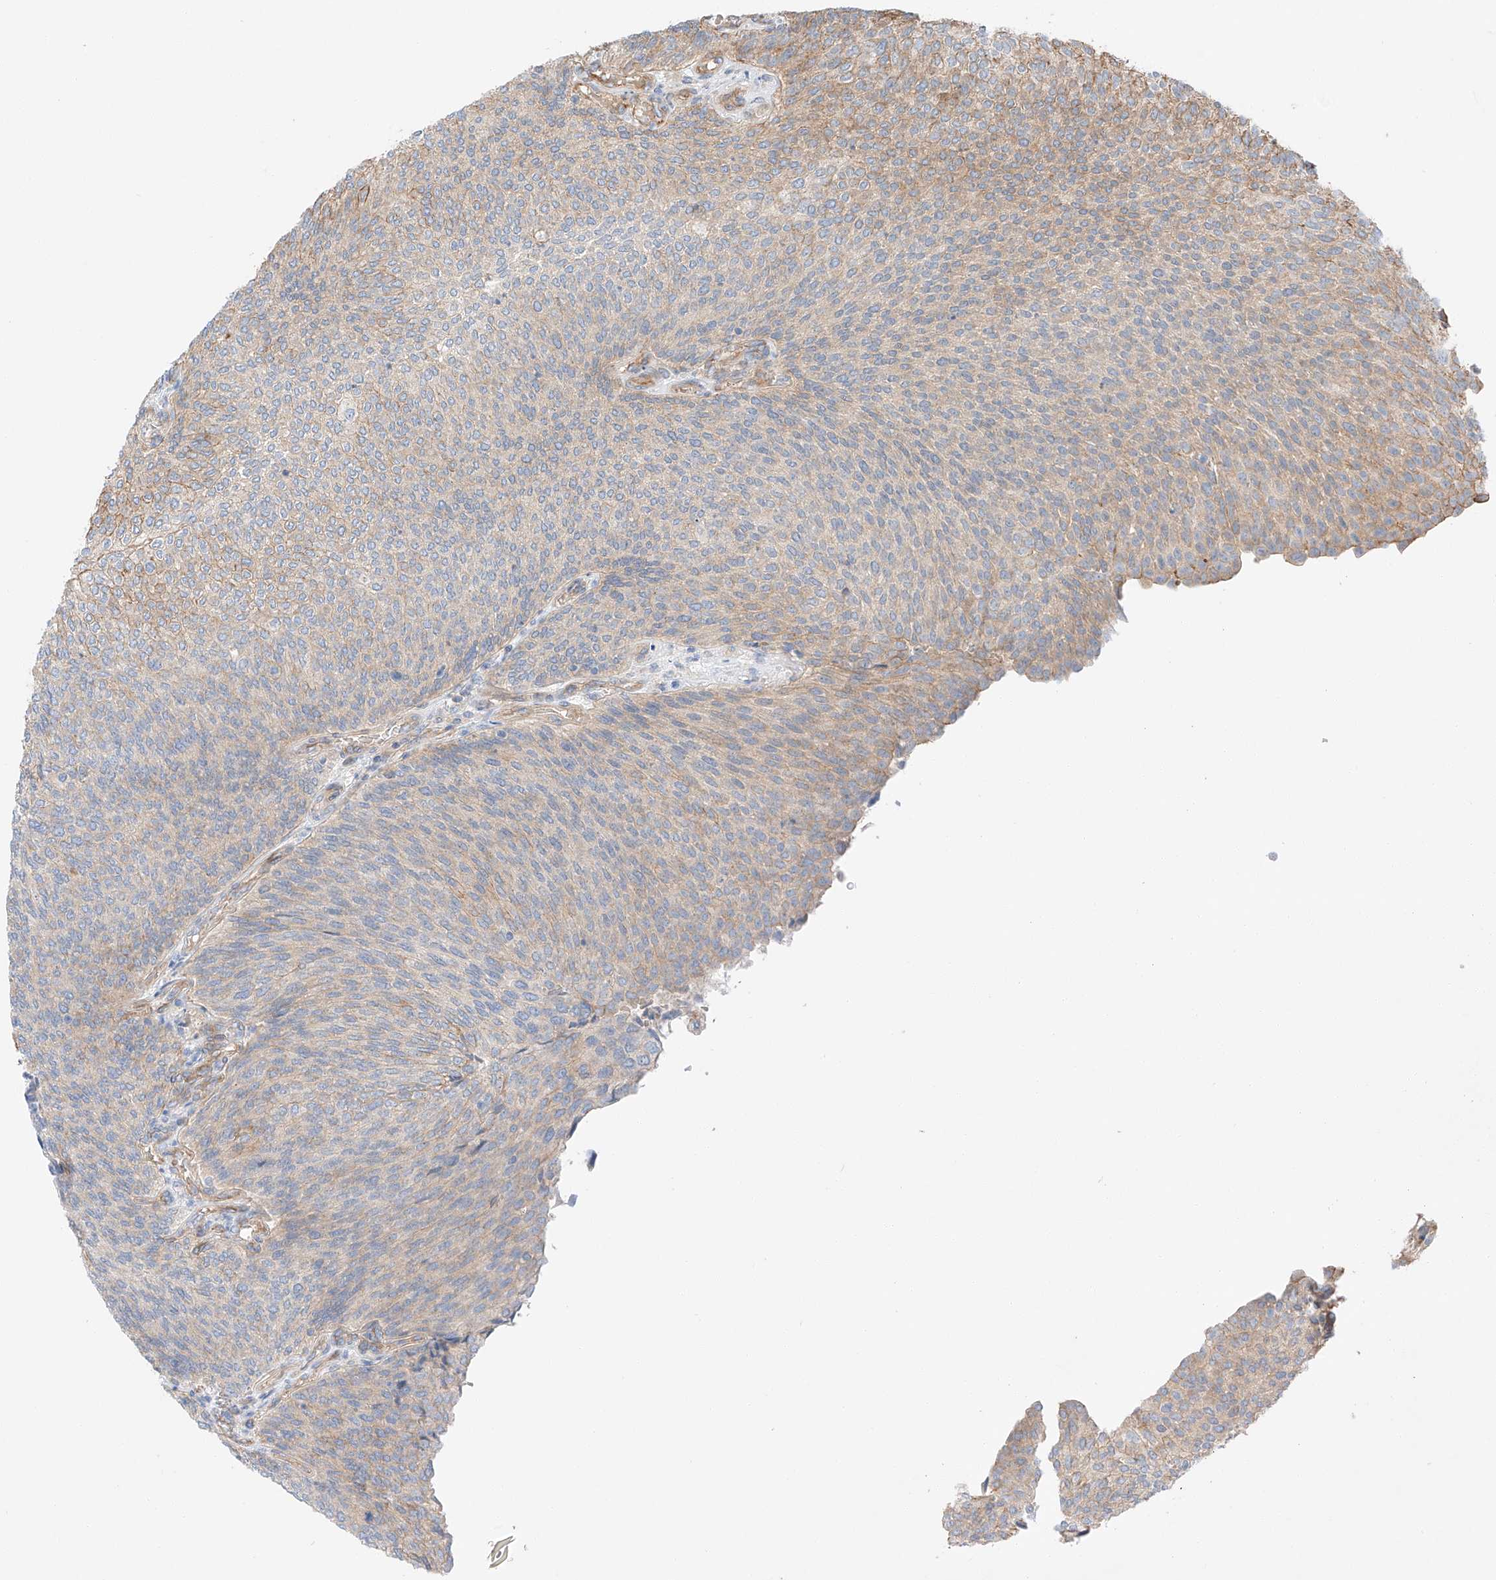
{"staining": {"intensity": "moderate", "quantity": "<25%", "location": "cytoplasmic/membranous"}, "tissue": "urothelial cancer", "cell_type": "Tumor cells", "image_type": "cancer", "snomed": [{"axis": "morphology", "description": "Urothelial carcinoma, Low grade"}, {"axis": "topography", "description": "Urinary bladder"}], "caption": "IHC of human urothelial cancer shows low levels of moderate cytoplasmic/membranous expression in about <25% of tumor cells.", "gene": "MINDY4", "patient": {"sex": "female", "age": 79}}